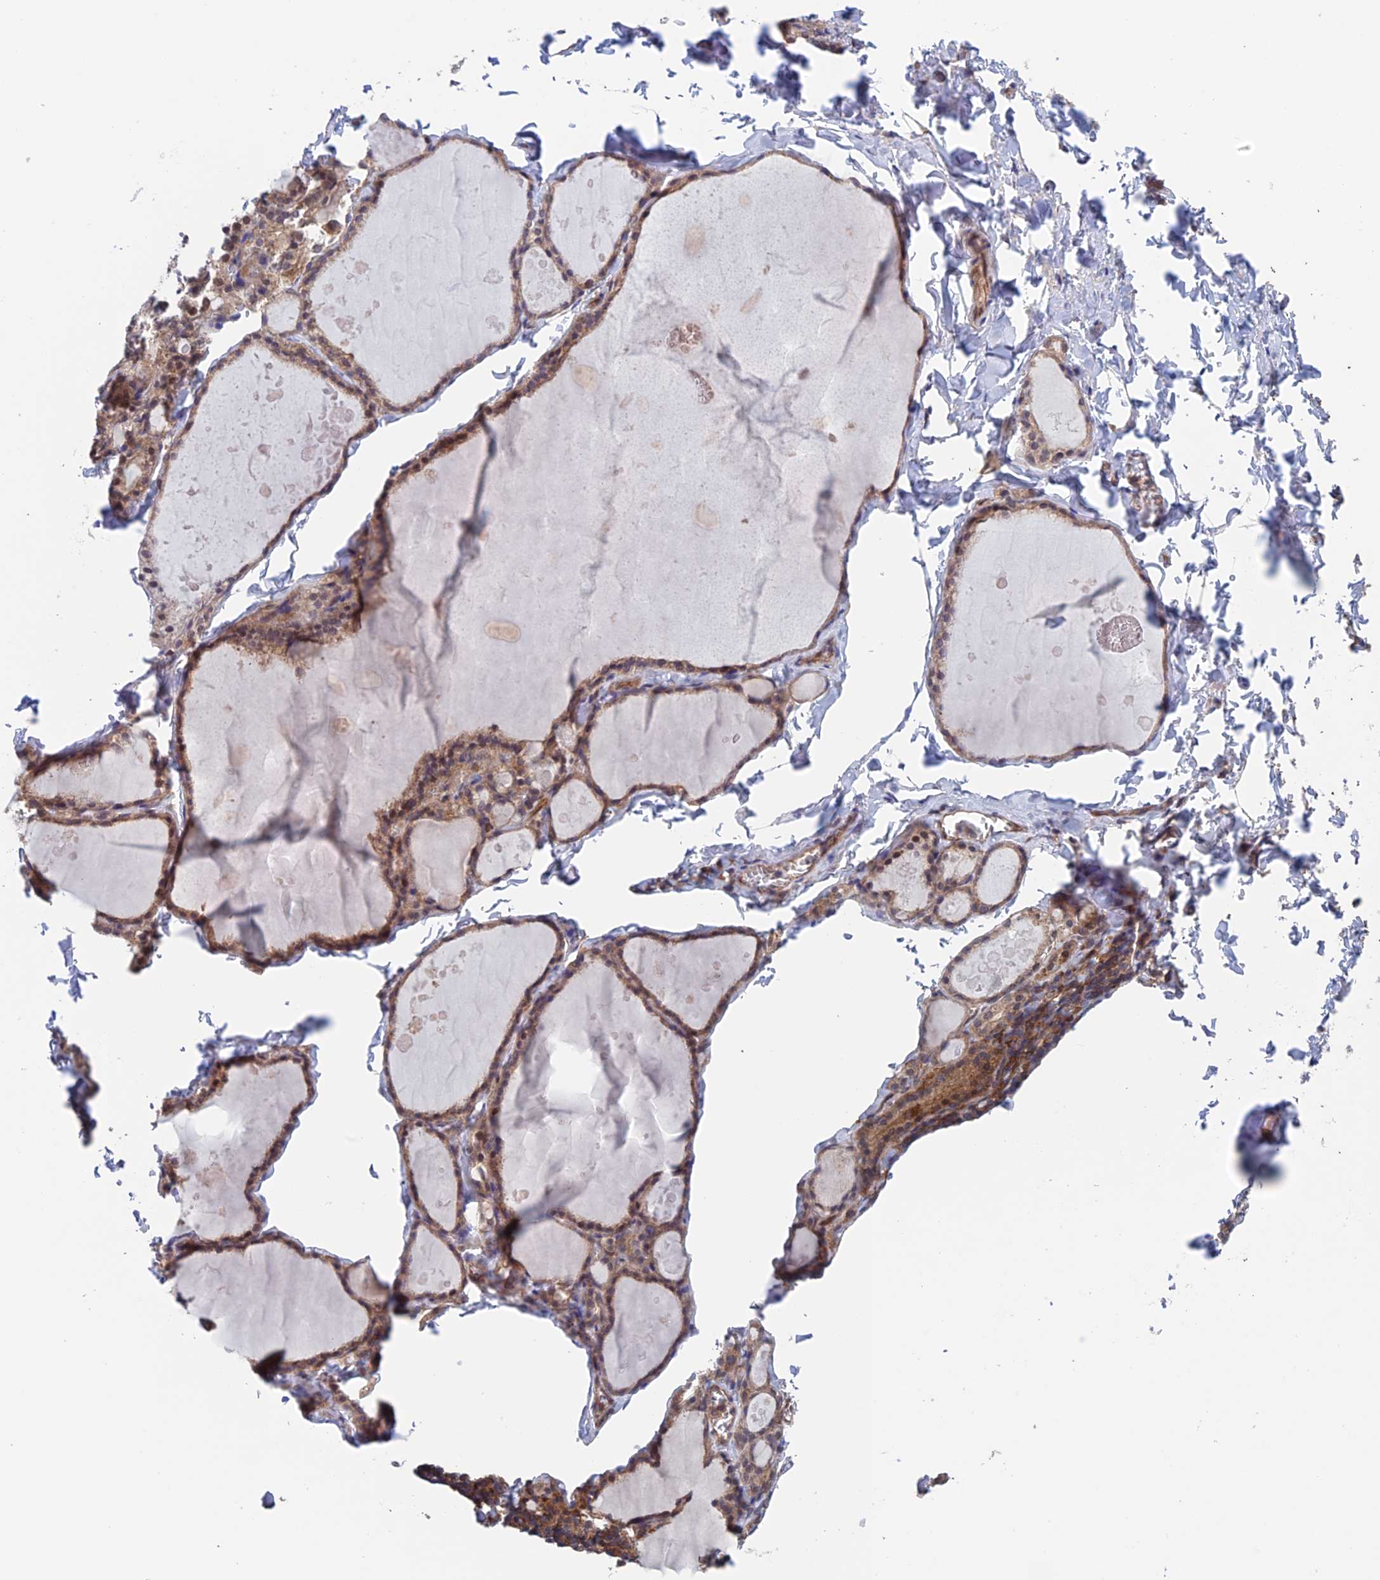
{"staining": {"intensity": "moderate", "quantity": "25%-75%", "location": "cytoplasmic/membranous"}, "tissue": "thyroid gland", "cell_type": "Glandular cells", "image_type": "normal", "snomed": [{"axis": "morphology", "description": "Normal tissue, NOS"}, {"axis": "topography", "description": "Thyroid gland"}], "caption": "Approximately 25%-75% of glandular cells in unremarkable human thyroid gland exhibit moderate cytoplasmic/membranous protein staining as visualized by brown immunohistochemical staining.", "gene": "NUDT16L1", "patient": {"sex": "male", "age": 56}}